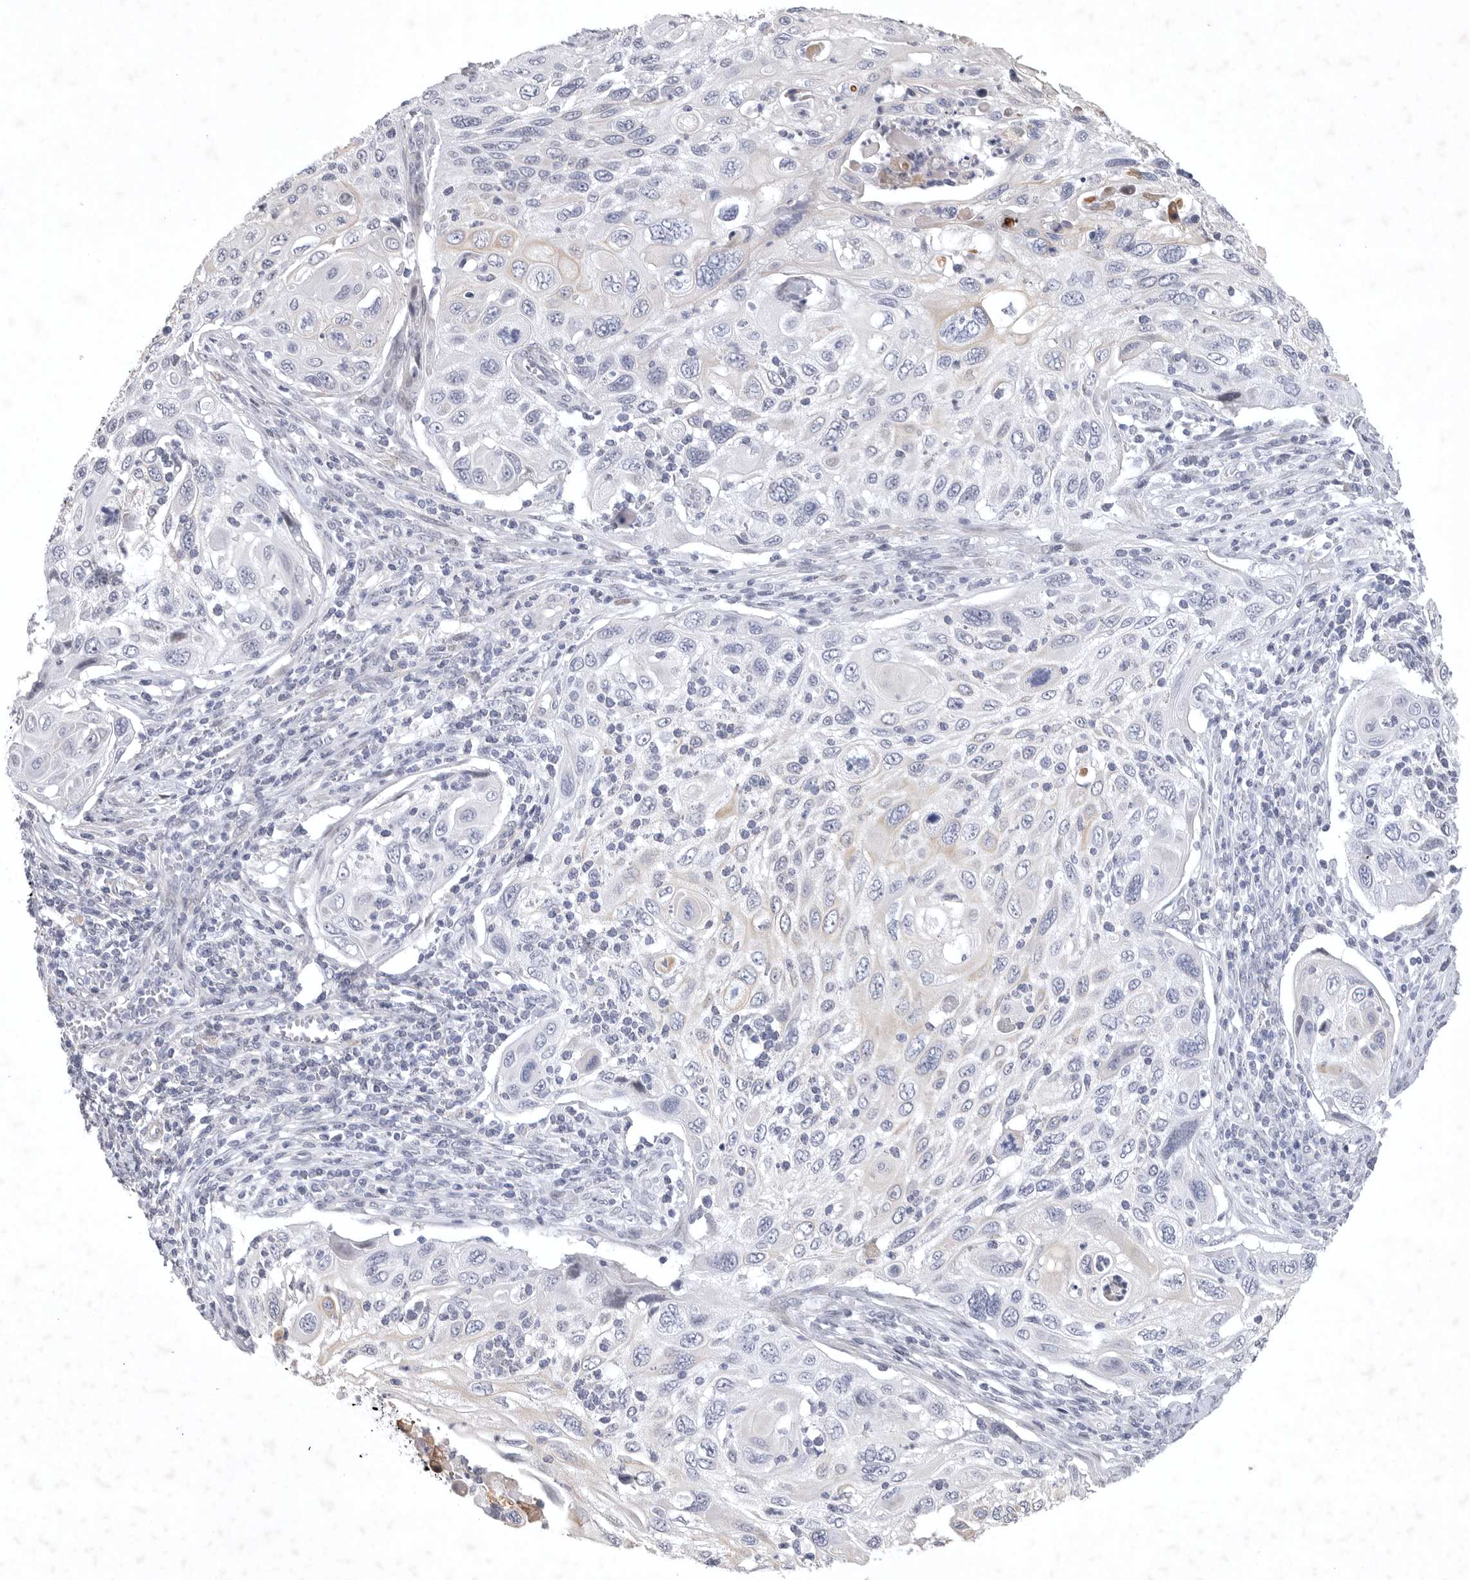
{"staining": {"intensity": "negative", "quantity": "none", "location": "none"}, "tissue": "cervical cancer", "cell_type": "Tumor cells", "image_type": "cancer", "snomed": [{"axis": "morphology", "description": "Squamous cell carcinoma, NOS"}, {"axis": "topography", "description": "Cervix"}], "caption": "Immunohistochemistry micrograph of neoplastic tissue: squamous cell carcinoma (cervical) stained with DAB (3,3'-diaminobenzidine) shows no significant protein expression in tumor cells.", "gene": "TNR", "patient": {"sex": "female", "age": 70}}